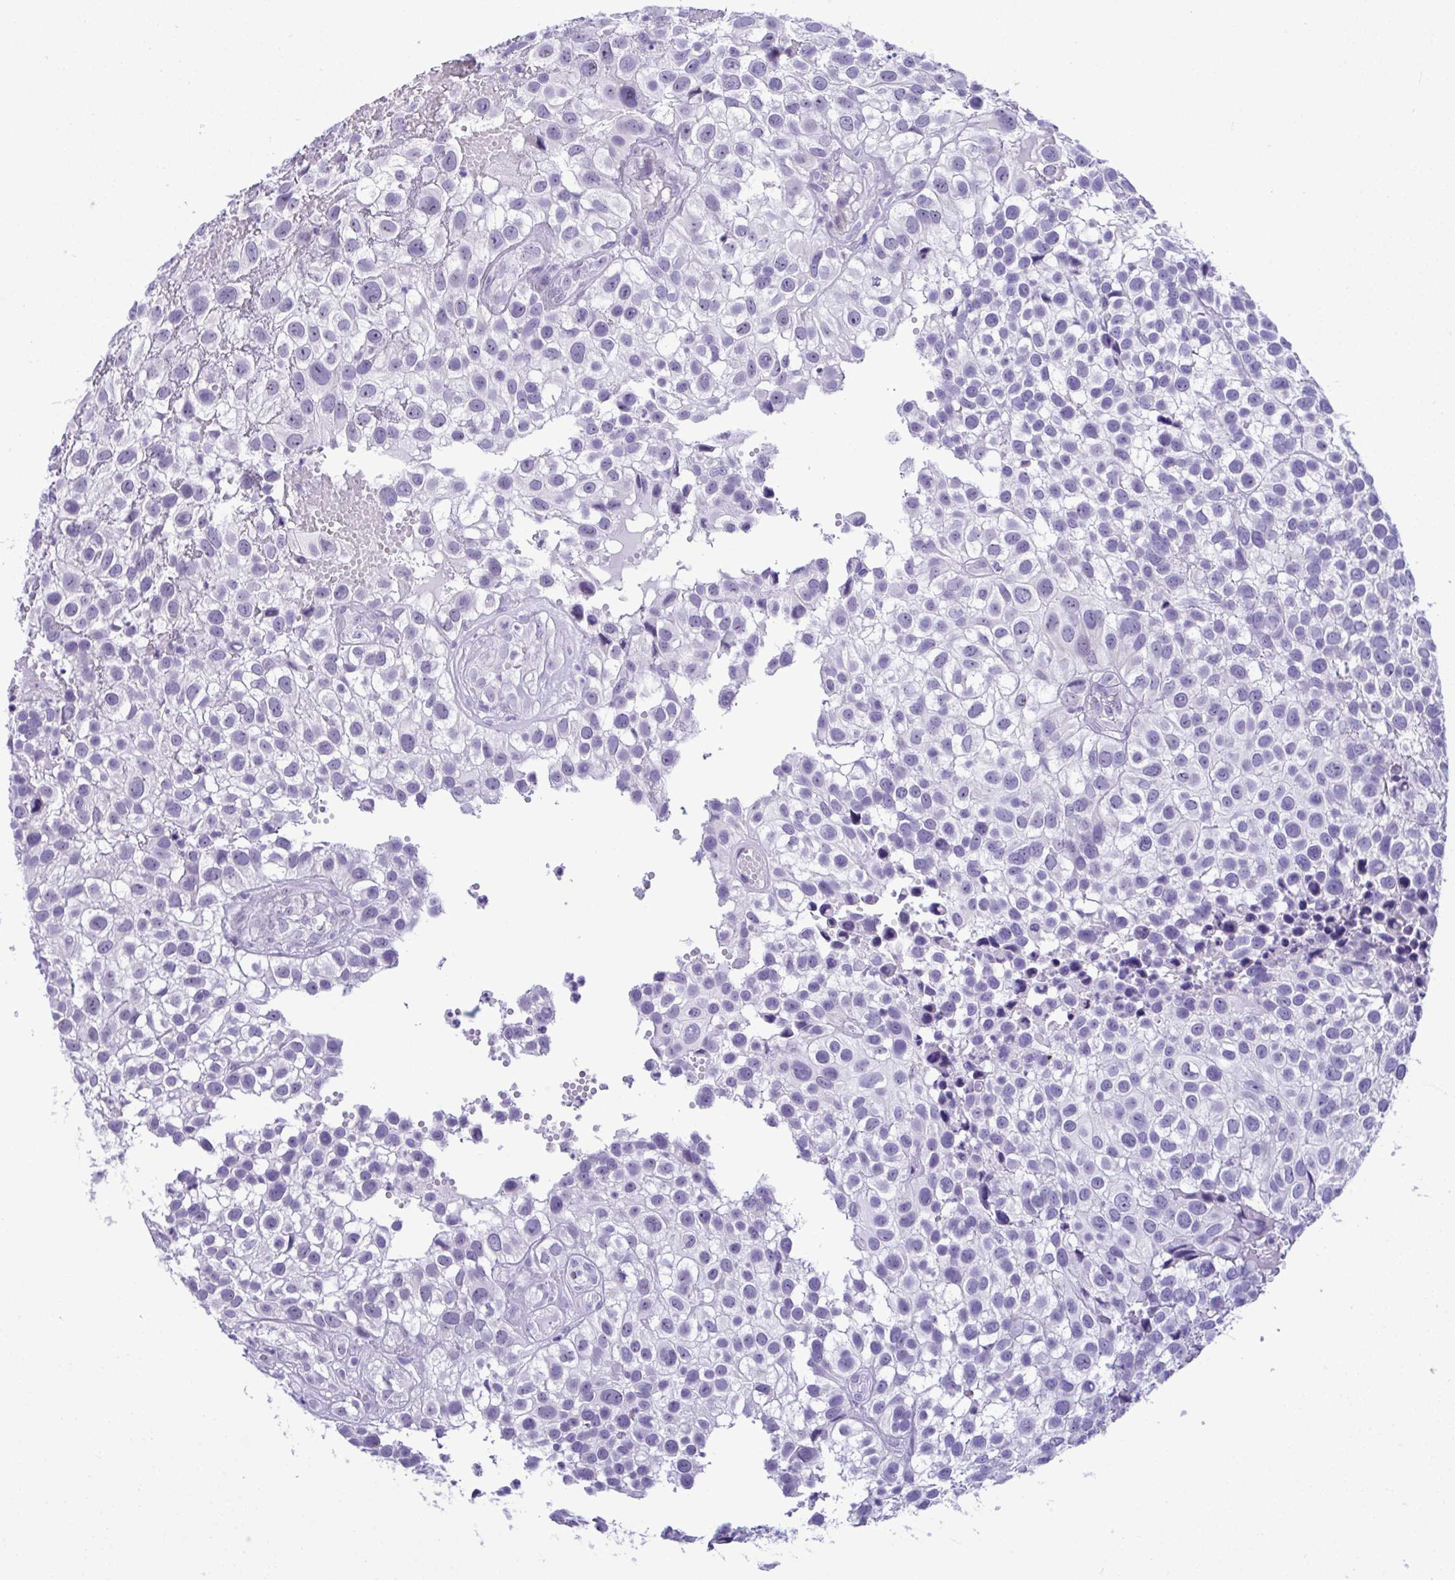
{"staining": {"intensity": "negative", "quantity": "none", "location": "none"}, "tissue": "urothelial cancer", "cell_type": "Tumor cells", "image_type": "cancer", "snomed": [{"axis": "morphology", "description": "Urothelial carcinoma, High grade"}, {"axis": "topography", "description": "Urinary bladder"}], "caption": "Tumor cells are negative for protein expression in human urothelial cancer.", "gene": "YBX2", "patient": {"sex": "male", "age": 56}}